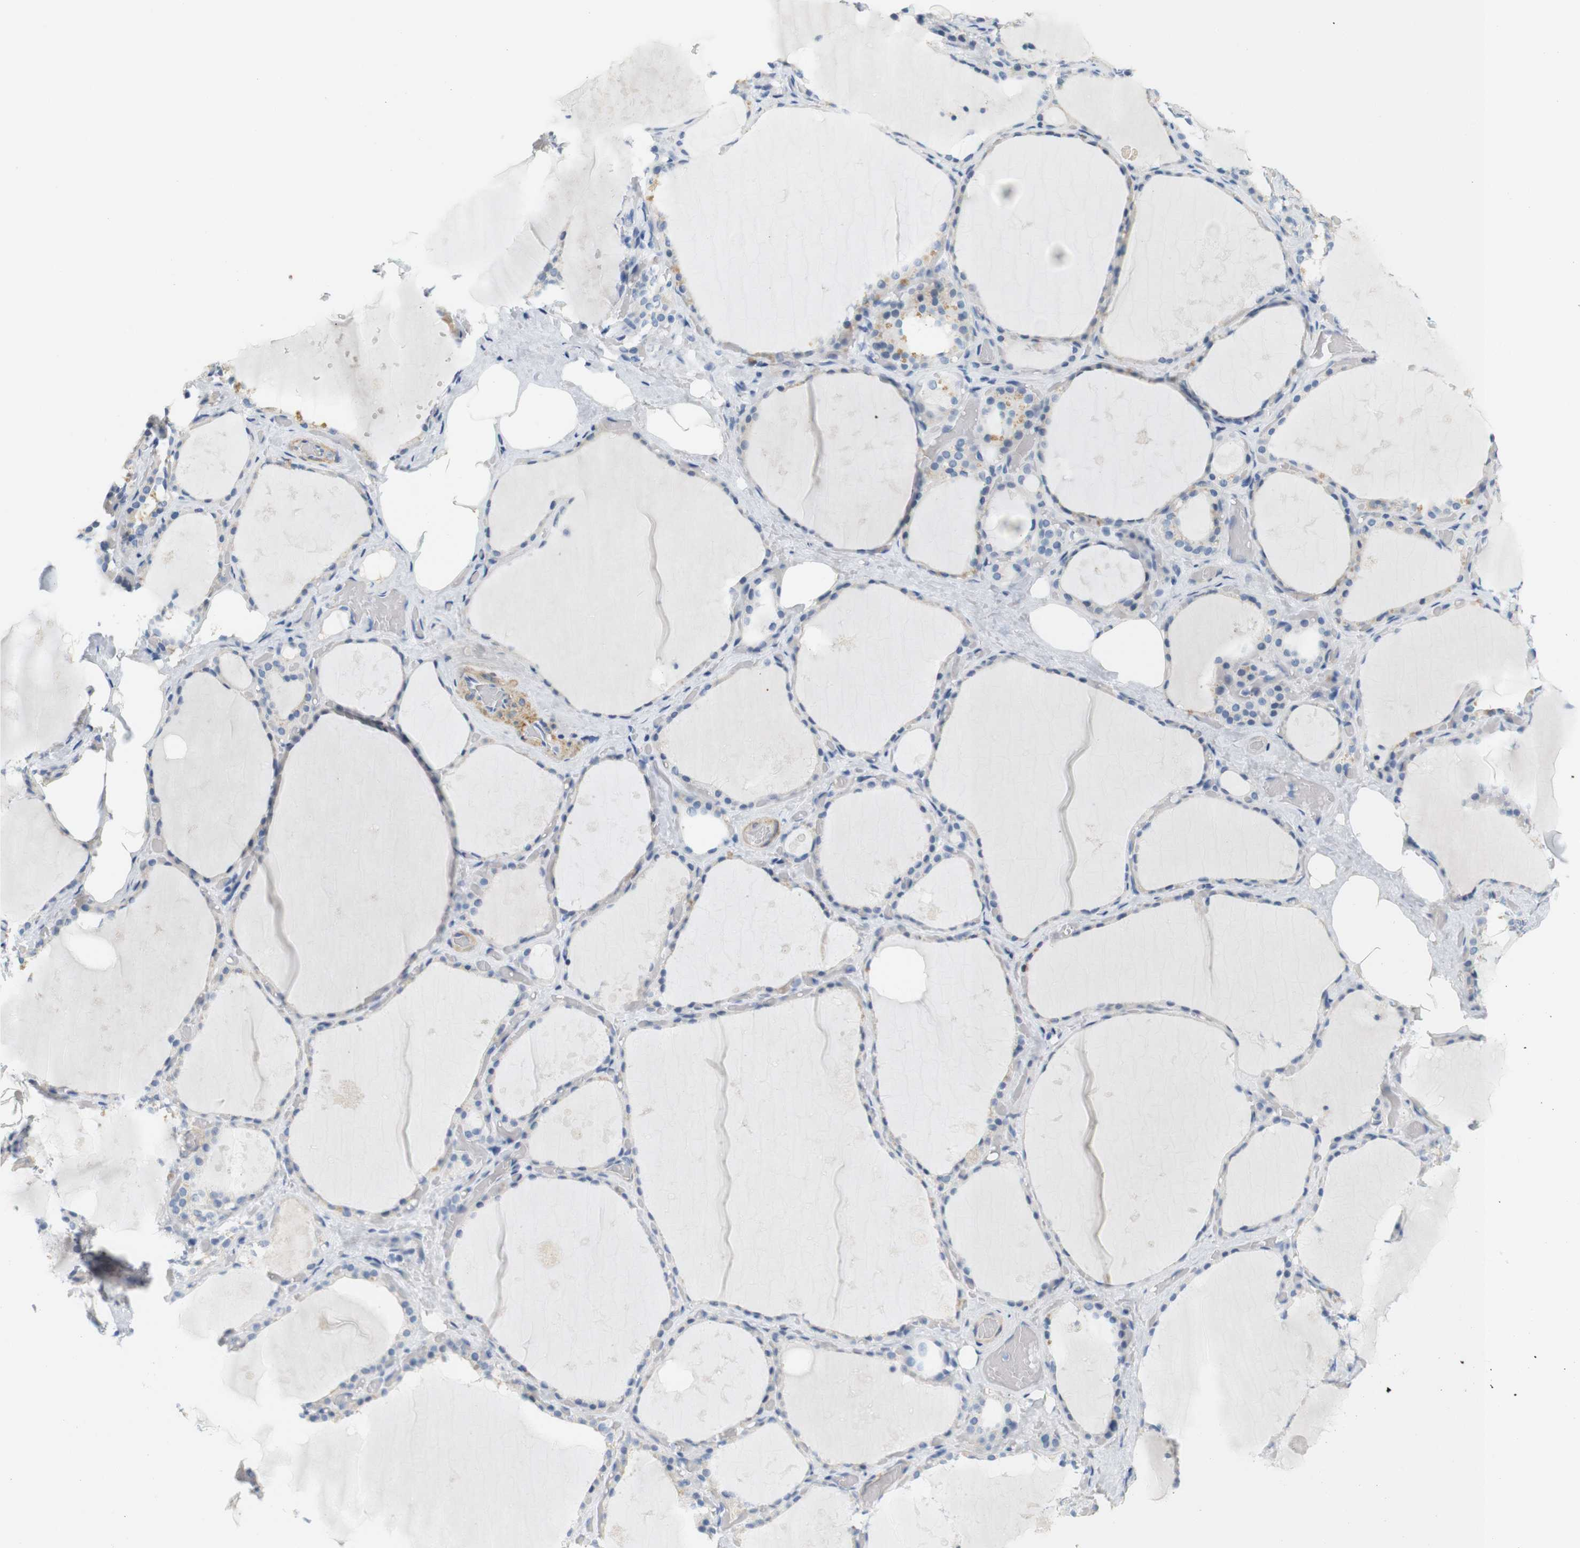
{"staining": {"intensity": "weak", "quantity": "<25%", "location": "cytoplasmic/membranous"}, "tissue": "thyroid gland", "cell_type": "Glandular cells", "image_type": "normal", "snomed": [{"axis": "morphology", "description": "Normal tissue, NOS"}, {"axis": "topography", "description": "Thyroid gland"}], "caption": "Immunohistochemistry (IHC) image of normal thyroid gland: human thyroid gland stained with DAB shows no significant protein expression in glandular cells. (DAB (3,3'-diaminobenzidine) immunohistochemistry visualized using brightfield microscopy, high magnification).", "gene": "HRH2", "patient": {"sex": "male", "age": 61}}